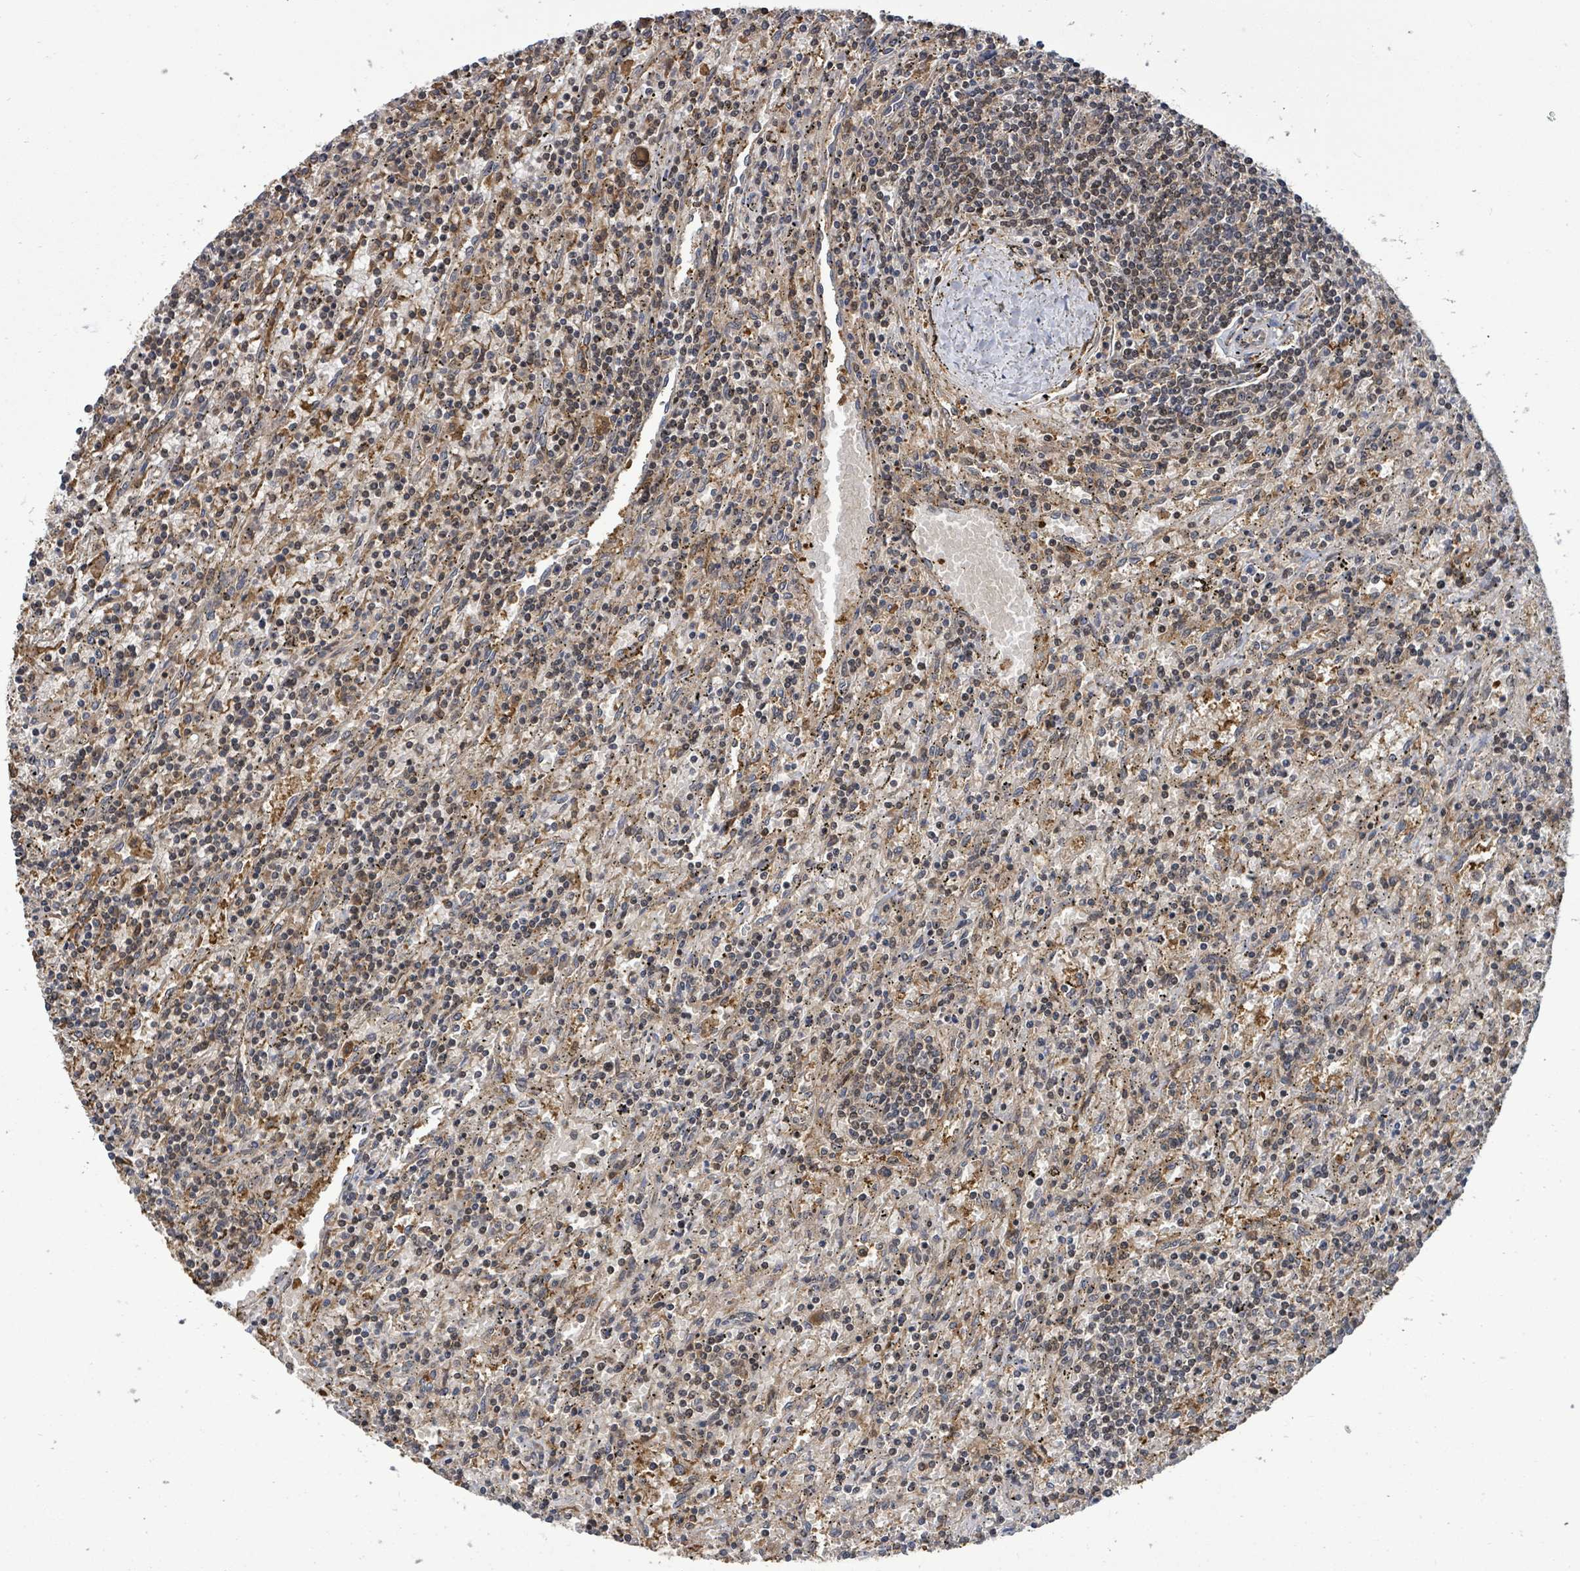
{"staining": {"intensity": "weak", "quantity": "<25%", "location": "nuclear"}, "tissue": "lymphoma", "cell_type": "Tumor cells", "image_type": "cancer", "snomed": [{"axis": "morphology", "description": "Malignant lymphoma, non-Hodgkin's type, Low grade"}, {"axis": "topography", "description": "Spleen"}], "caption": "This is an immunohistochemistry micrograph of human low-grade malignant lymphoma, non-Hodgkin's type. There is no staining in tumor cells.", "gene": "FBXO6", "patient": {"sex": "male", "age": 76}}